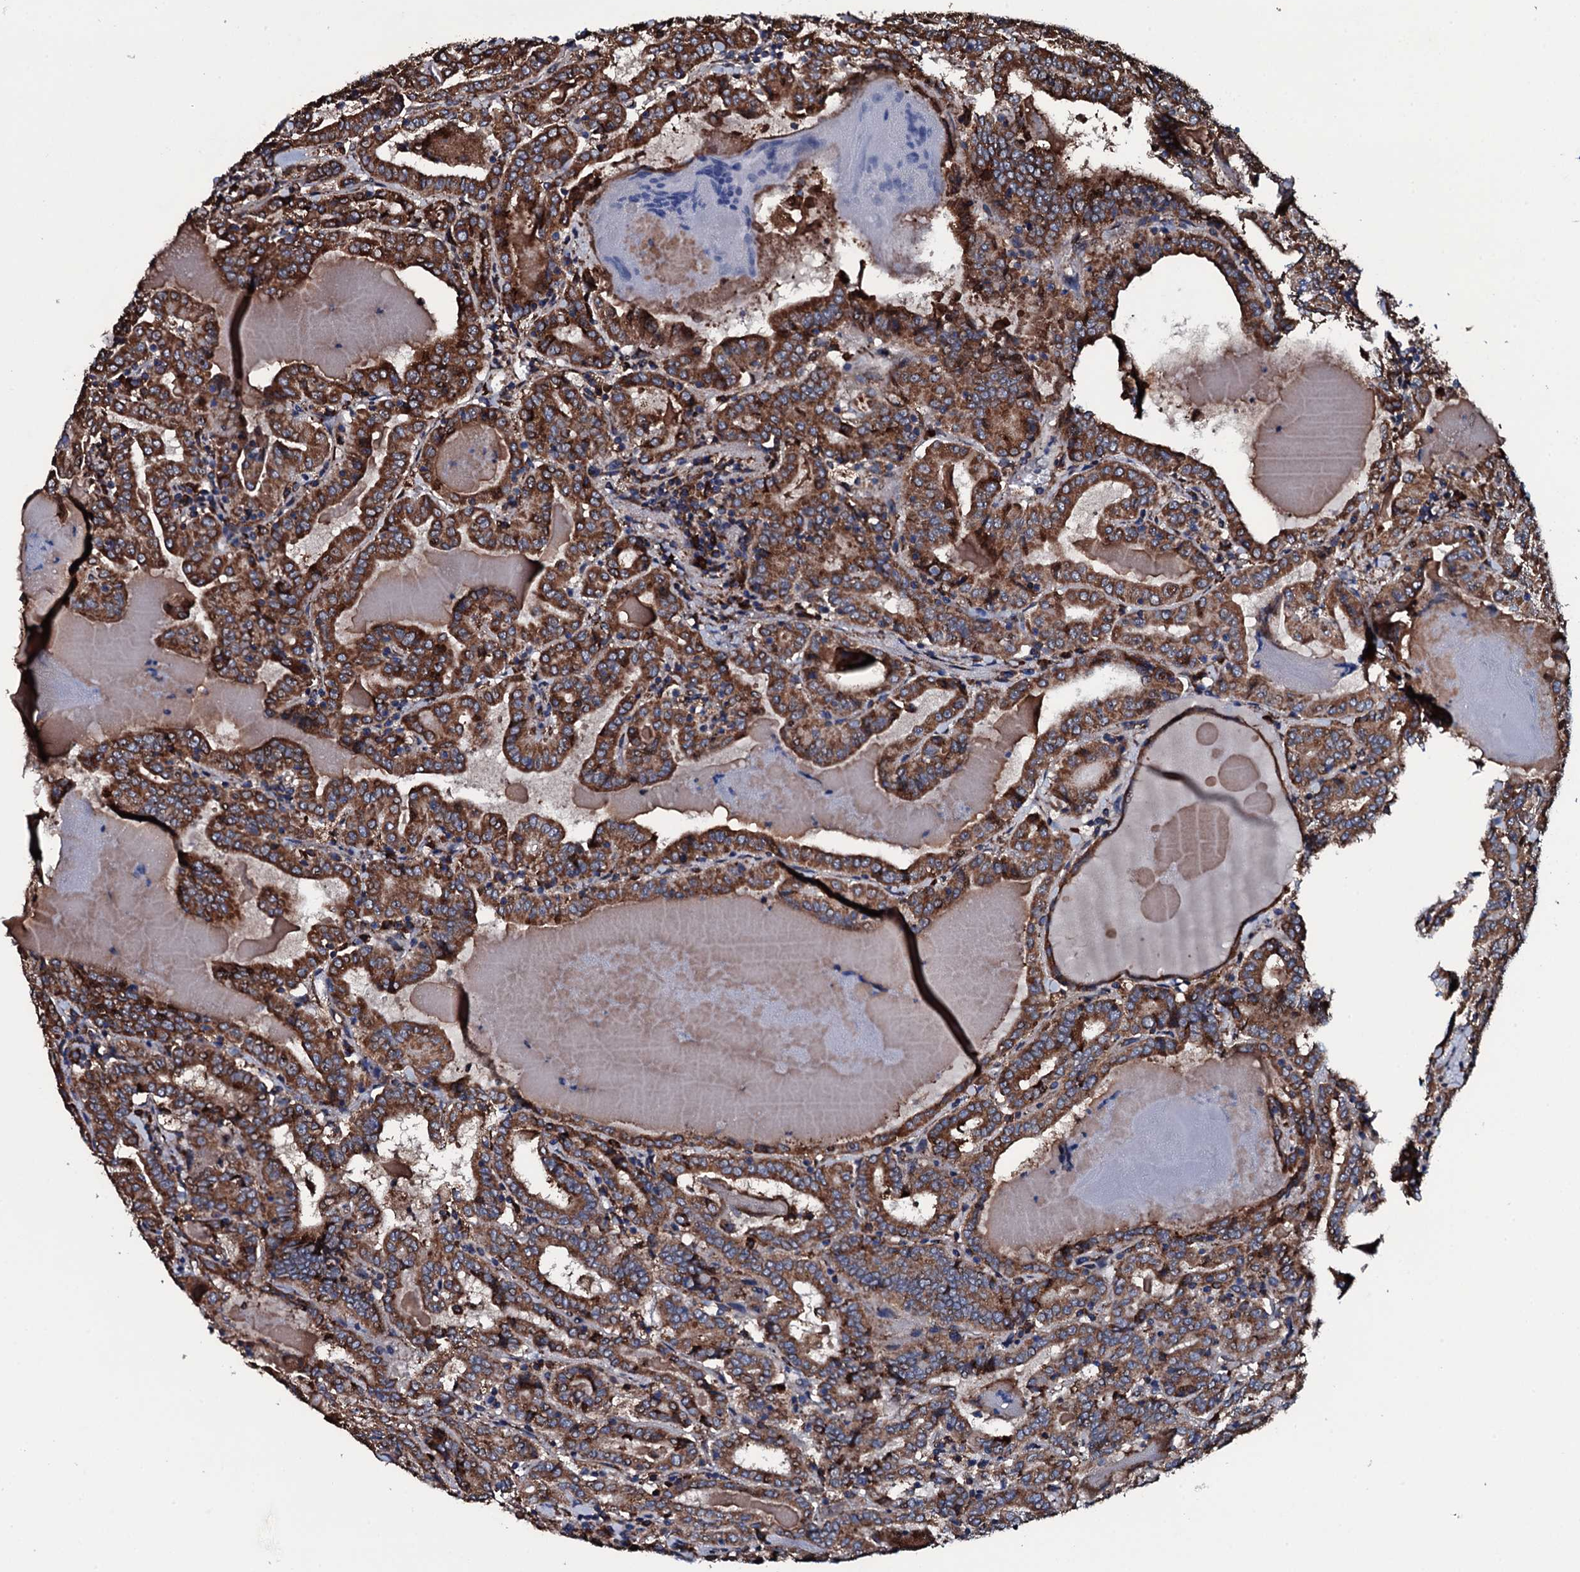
{"staining": {"intensity": "strong", "quantity": ">75%", "location": "cytoplasmic/membranous"}, "tissue": "thyroid cancer", "cell_type": "Tumor cells", "image_type": "cancer", "snomed": [{"axis": "morphology", "description": "Papillary adenocarcinoma, NOS"}, {"axis": "topography", "description": "Thyroid gland"}], "caption": "Thyroid cancer was stained to show a protein in brown. There is high levels of strong cytoplasmic/membranous expression in approximately >75% of tumor cells. (Brightfield microscopy of DAB IHC at high magnification).", "gene": "RAB12", "patient": {"sex": "female", "age": 72}}